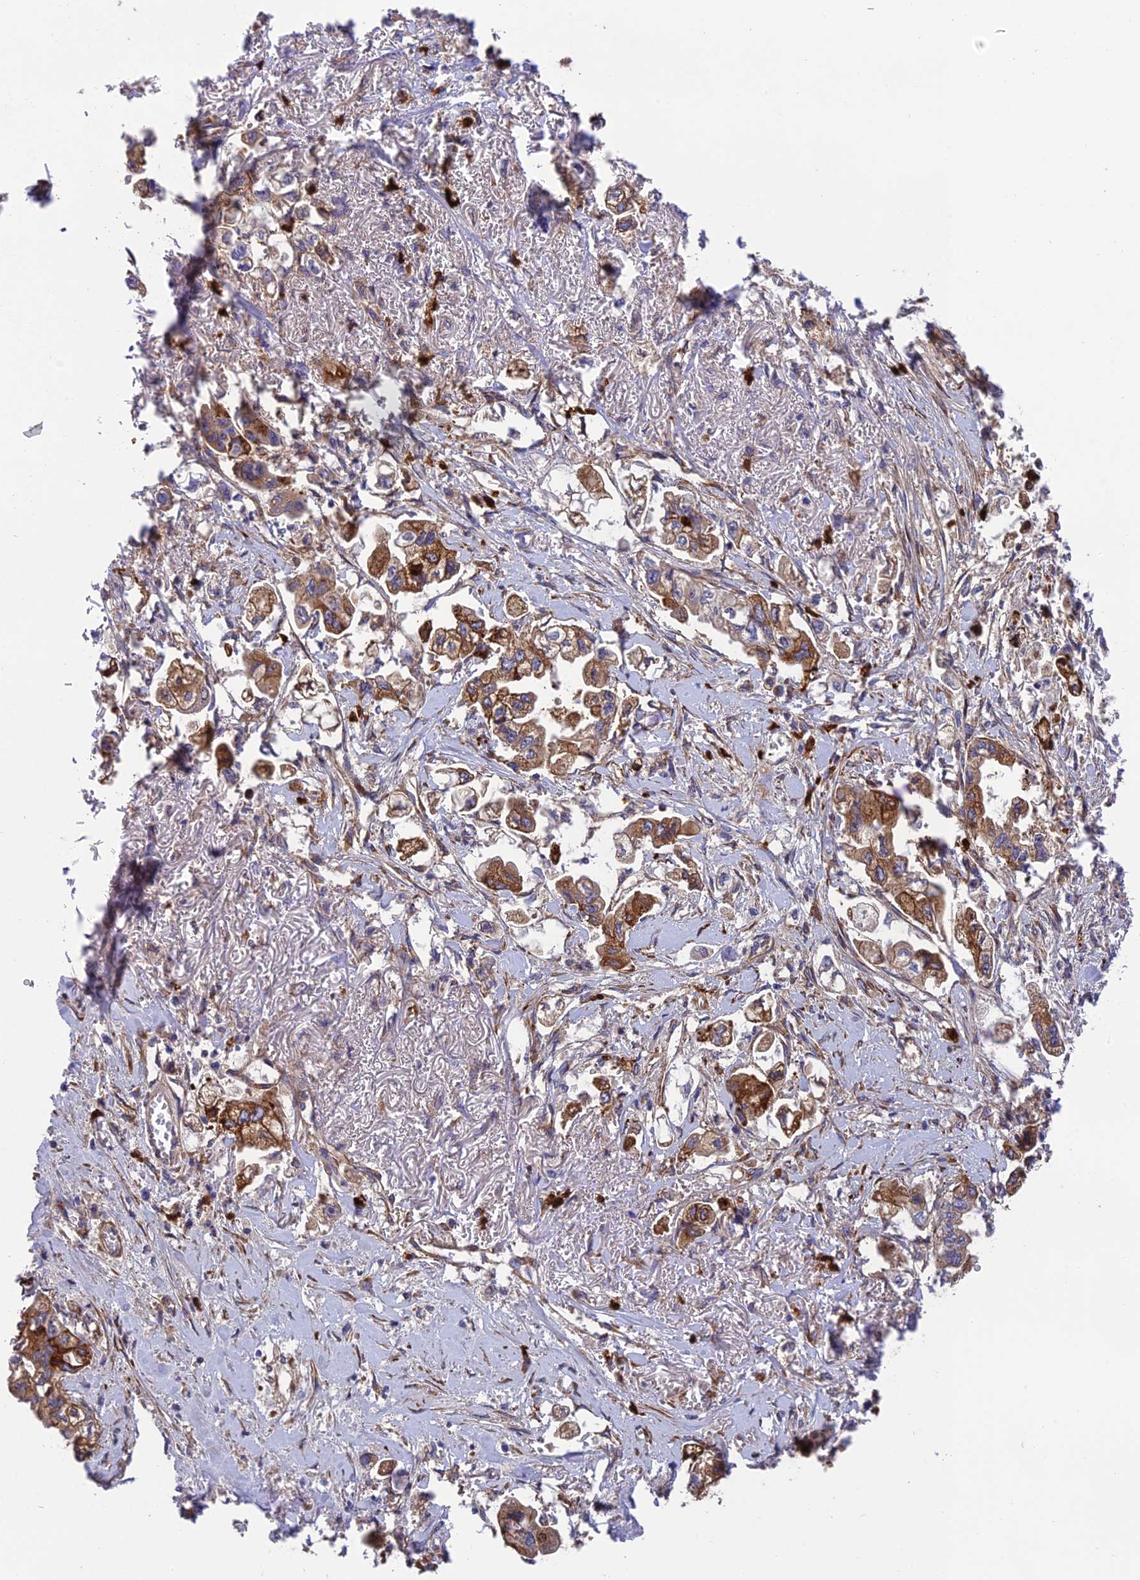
{"staining": {"intensity": "moderate", "quantity": ">75%", "location": "cytoplasmic/membranous"}, "tissue": "stomach cancer", "cell_type": "Tumor cells", "image_type": "cancer", "snomed": [{"axis": "morphology", "description": "Adenocarcinoma, NOS"}, {"axis": "topography", "description": "Stomach"}], "caption": "There is medium levels of moderate cytoplasmic/membranous expression in tumor cells of stomach adenocarcinoma, as demonstrated by immunohistochemical staining (brown color).", "gene": "CPSF4L", "patient": {"sex": "male", "age": 62}}